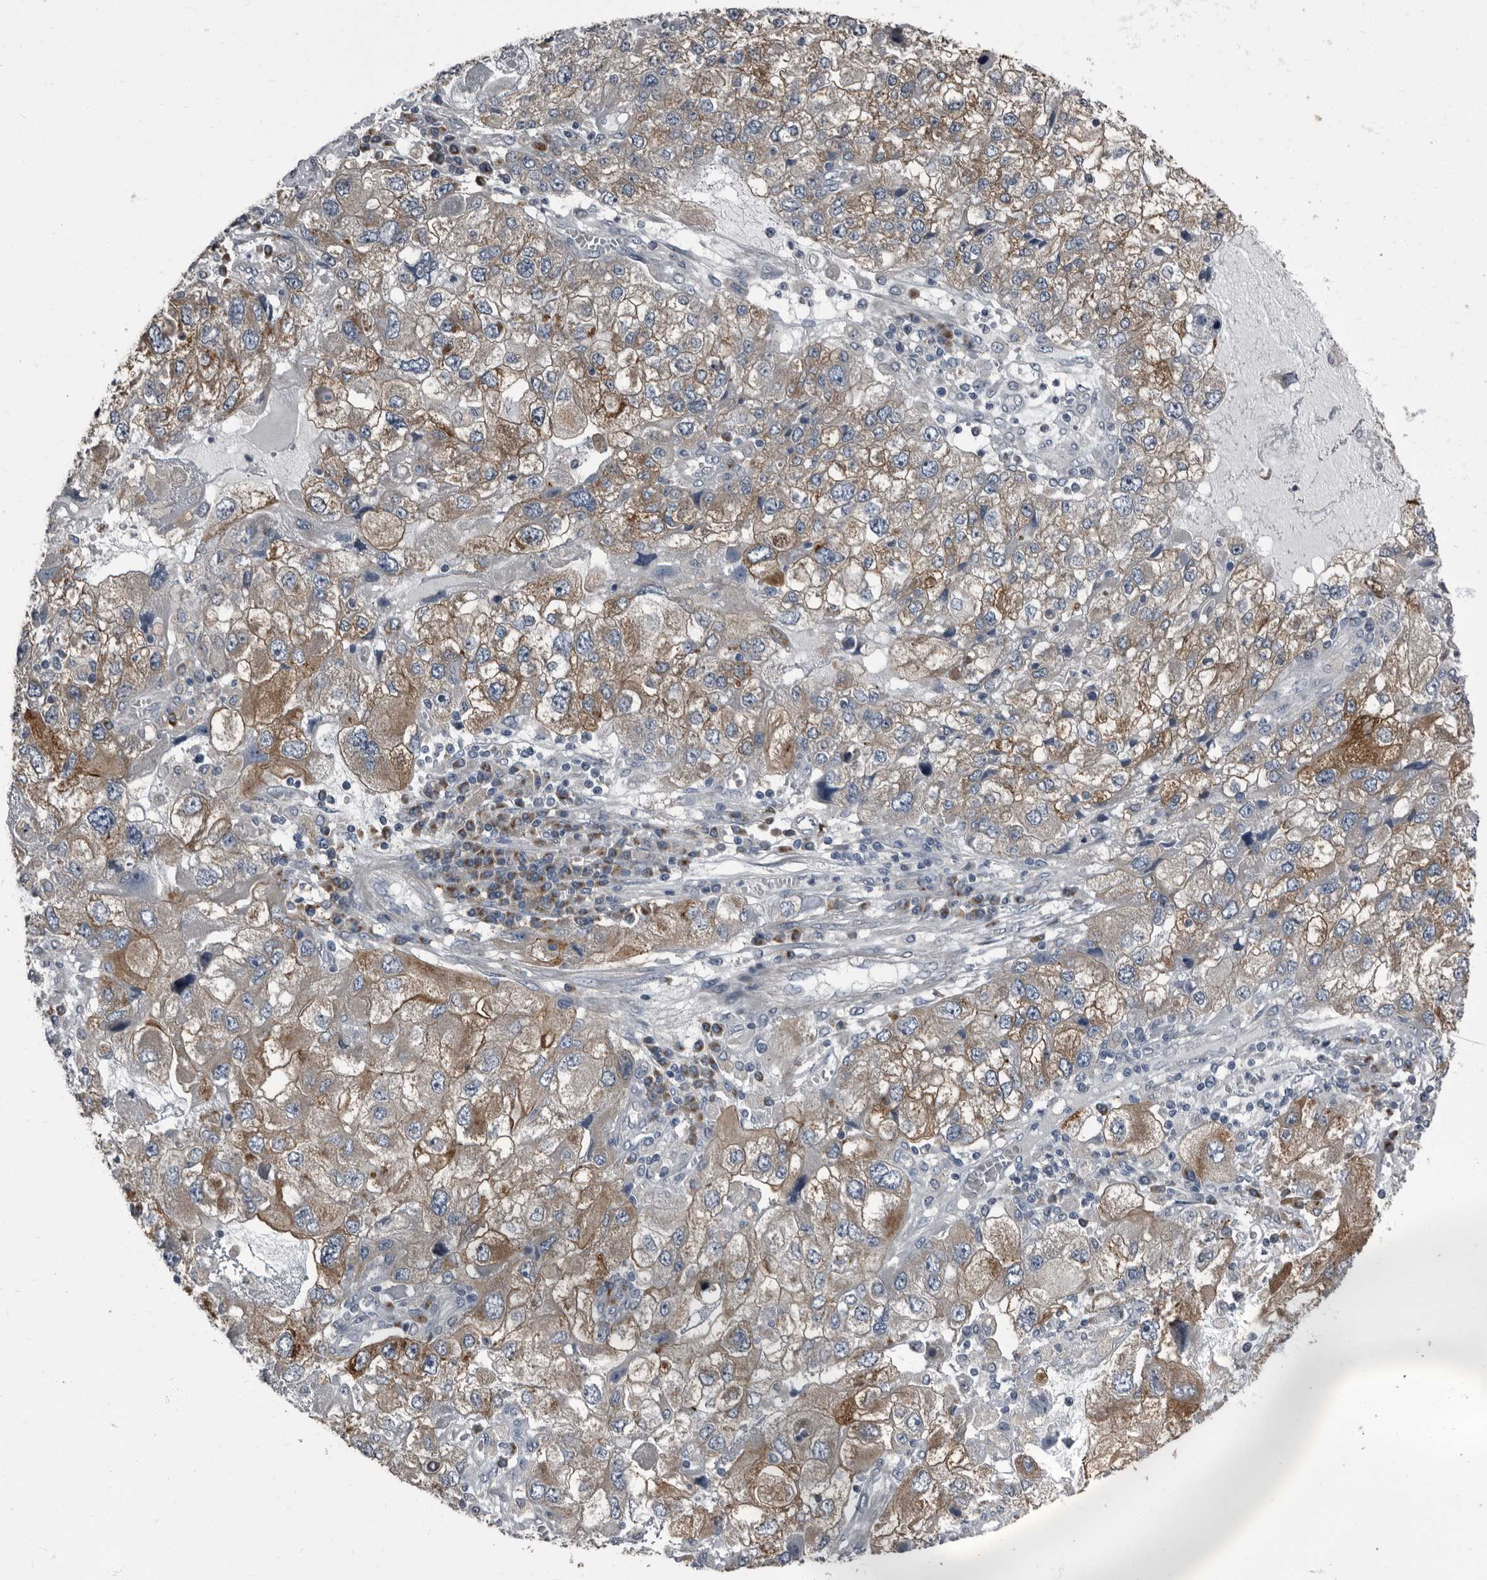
{"staining": {"intensity": "moderate", "quantity": ">75%", "location": "cytoplasmic/membranous"}, "tissue": "endometrial cancer", "cell_type": "Tumor cells", "image_type": "cancer", "snomed": [{"axis": "morphology", "description": "Adenocarcinoma, NOS"}, {"axis": "topography", "description": "Endometrium"}], "caption": "Human endometrial adenocarcinoma stained with a brown dye reveals moderate cytoplasmic/membranous positive staining in approximately >75% of tumor cells.", "gene": "TPD52L1", "patient": {"sex": "female", "age": 49}}